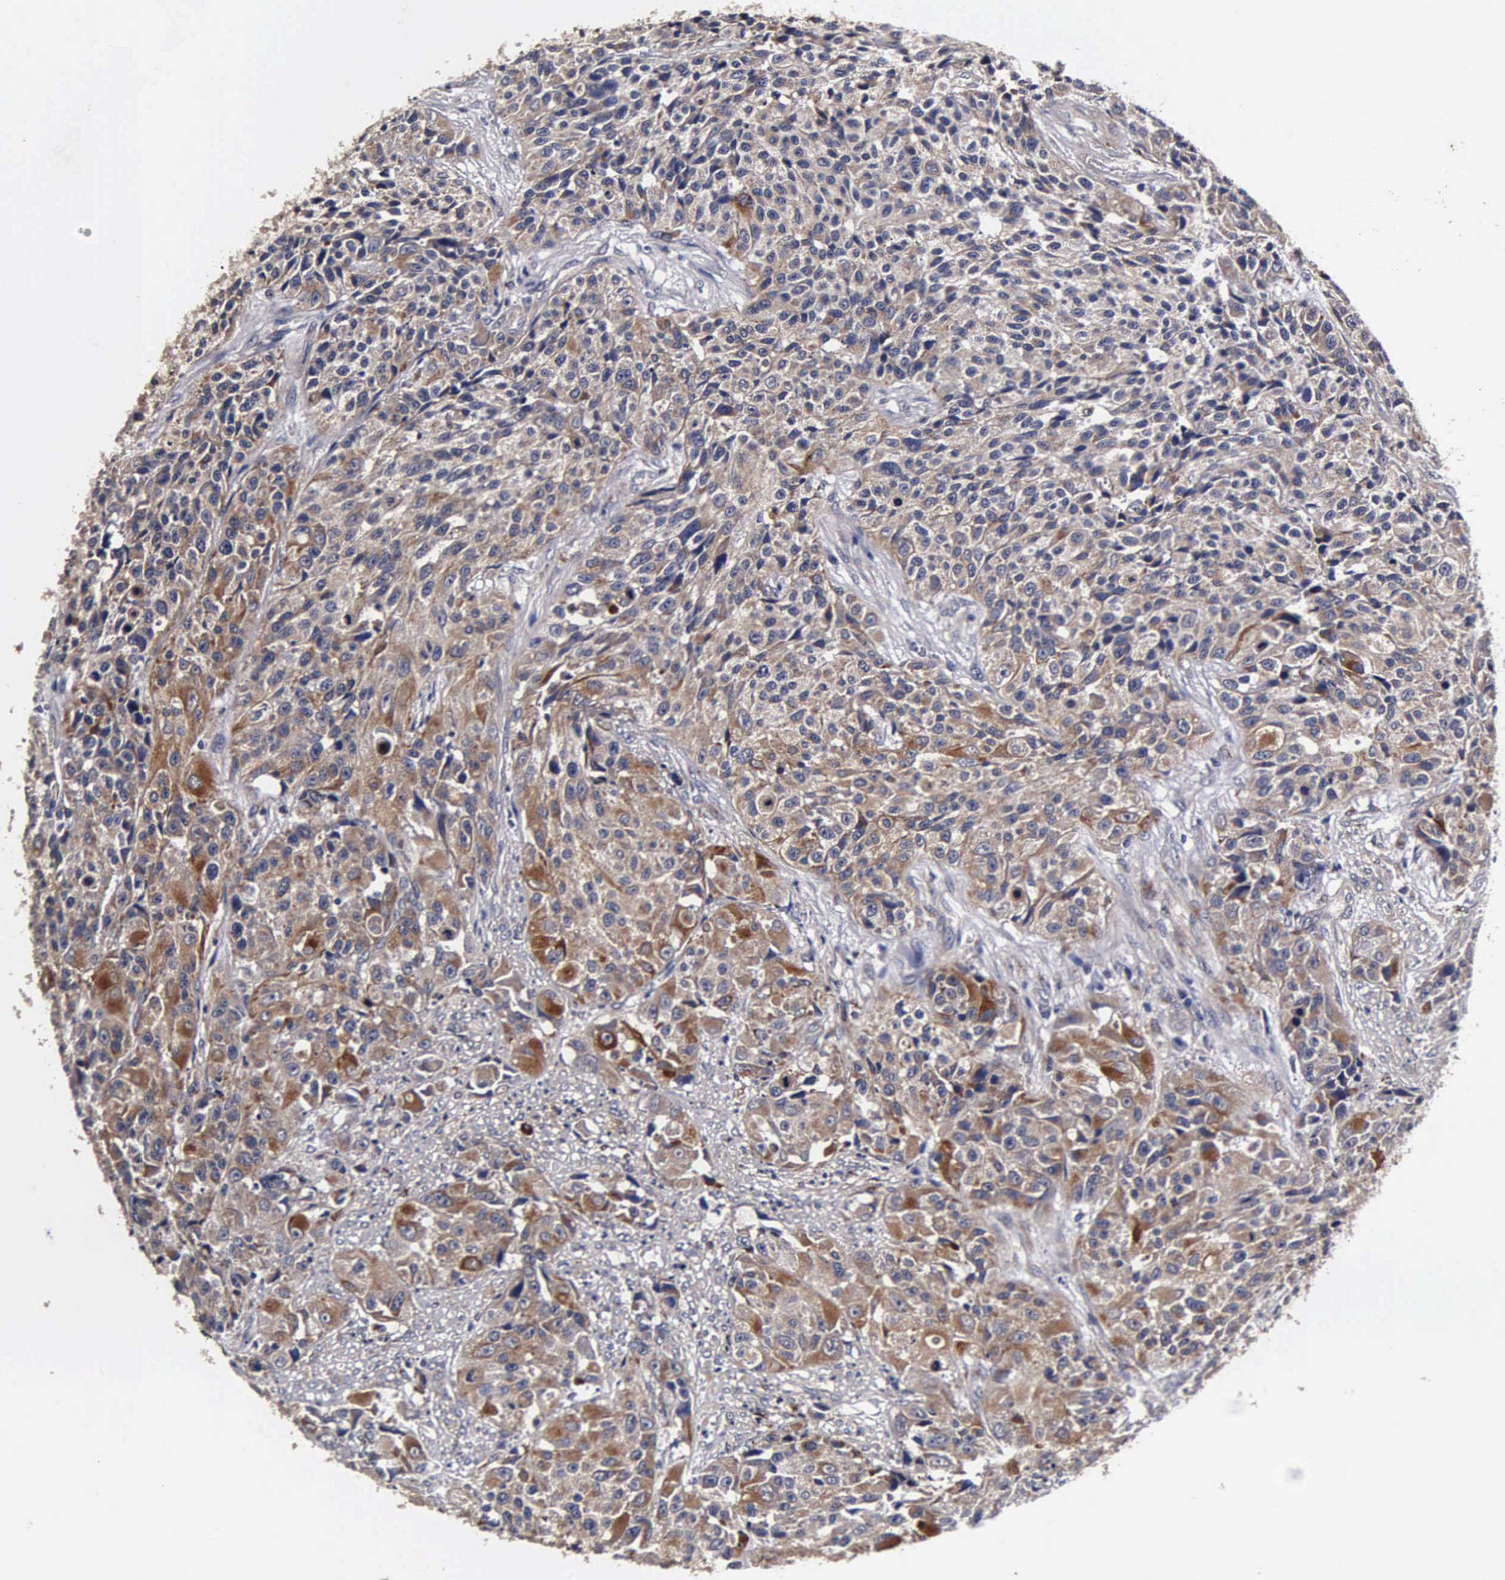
{"staining": {"intensity": "moderate", "quantity": "25%-75%", "location": "cytoplasmic/membranous"}, "tissue": "urothelial cancer", "cell_type": "Tumor cells", "image_type": "cancer", "snomed": [{"axis": "morphology", "description": "Urothelial carcinoma, High grade"}, {"axis": "topography", "description": "Urinary bladder"}], "caption": "DAB (3,3'-diaminobenzidine) immunohistochemical staining of high-grade urothelial carcinoma displays moderate cytoplasmic/membranous protein staining in approximately 25%-75% of tumor cells. (DAB (3,3'-diaminobenzidine) IHC, brown staining for protein, blue staining for nuclei).", "gene": "CST3", "patient": {"sex": "female", "age": 81}}